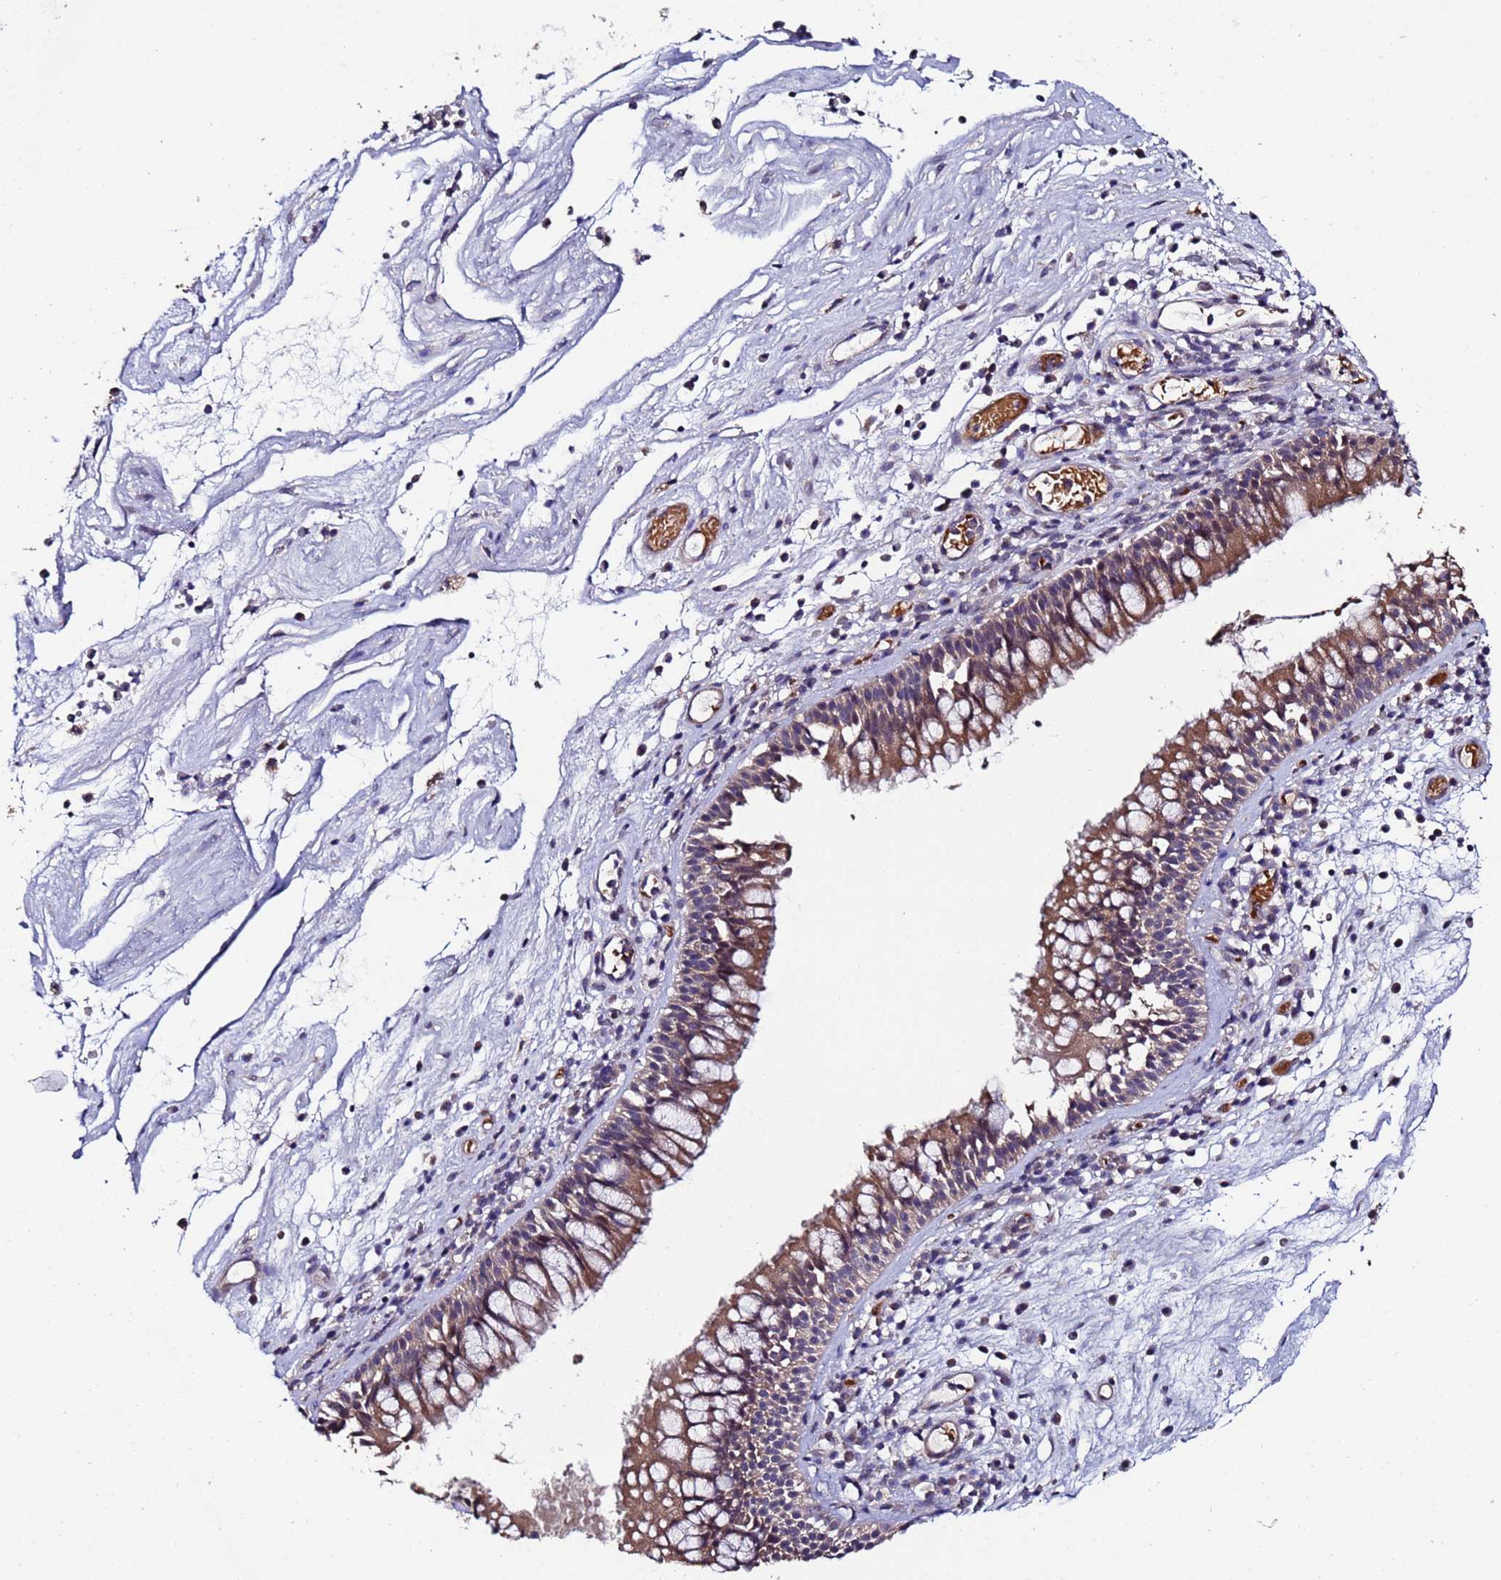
{"staining": {"intensity": "moderate", "quantity": "25%-75%", "location": "cytoplasmic/membranous"}, "tissue": "nasopharynx", "cell_type": "Respiratory epithelial cells", "image_type": "normal", "snomed": [{"axis": "morphology", "description": "Normal tissue, NOS"}, {"axis": "morphology", "description": "Inflammation, NOS"}, {"axis": "morphology", "description": "Malignant melanoma, Metastatic site"}, {"axis": "topography", "description": "Nasopharynx"}], "caption": "A histopathology image of nasopharynx stained for a protein displays moderate cytoplasmic/membranous brown staining in respiratory epithelial cells. The staining was performed using DAB (3,3'-diaminobenzidine), with brown indicating positive protein expression. Nuclei are stained blue with hematoxylin.", "gene": "CLHC1", "patient": {"sex": "male", "age": 70}}